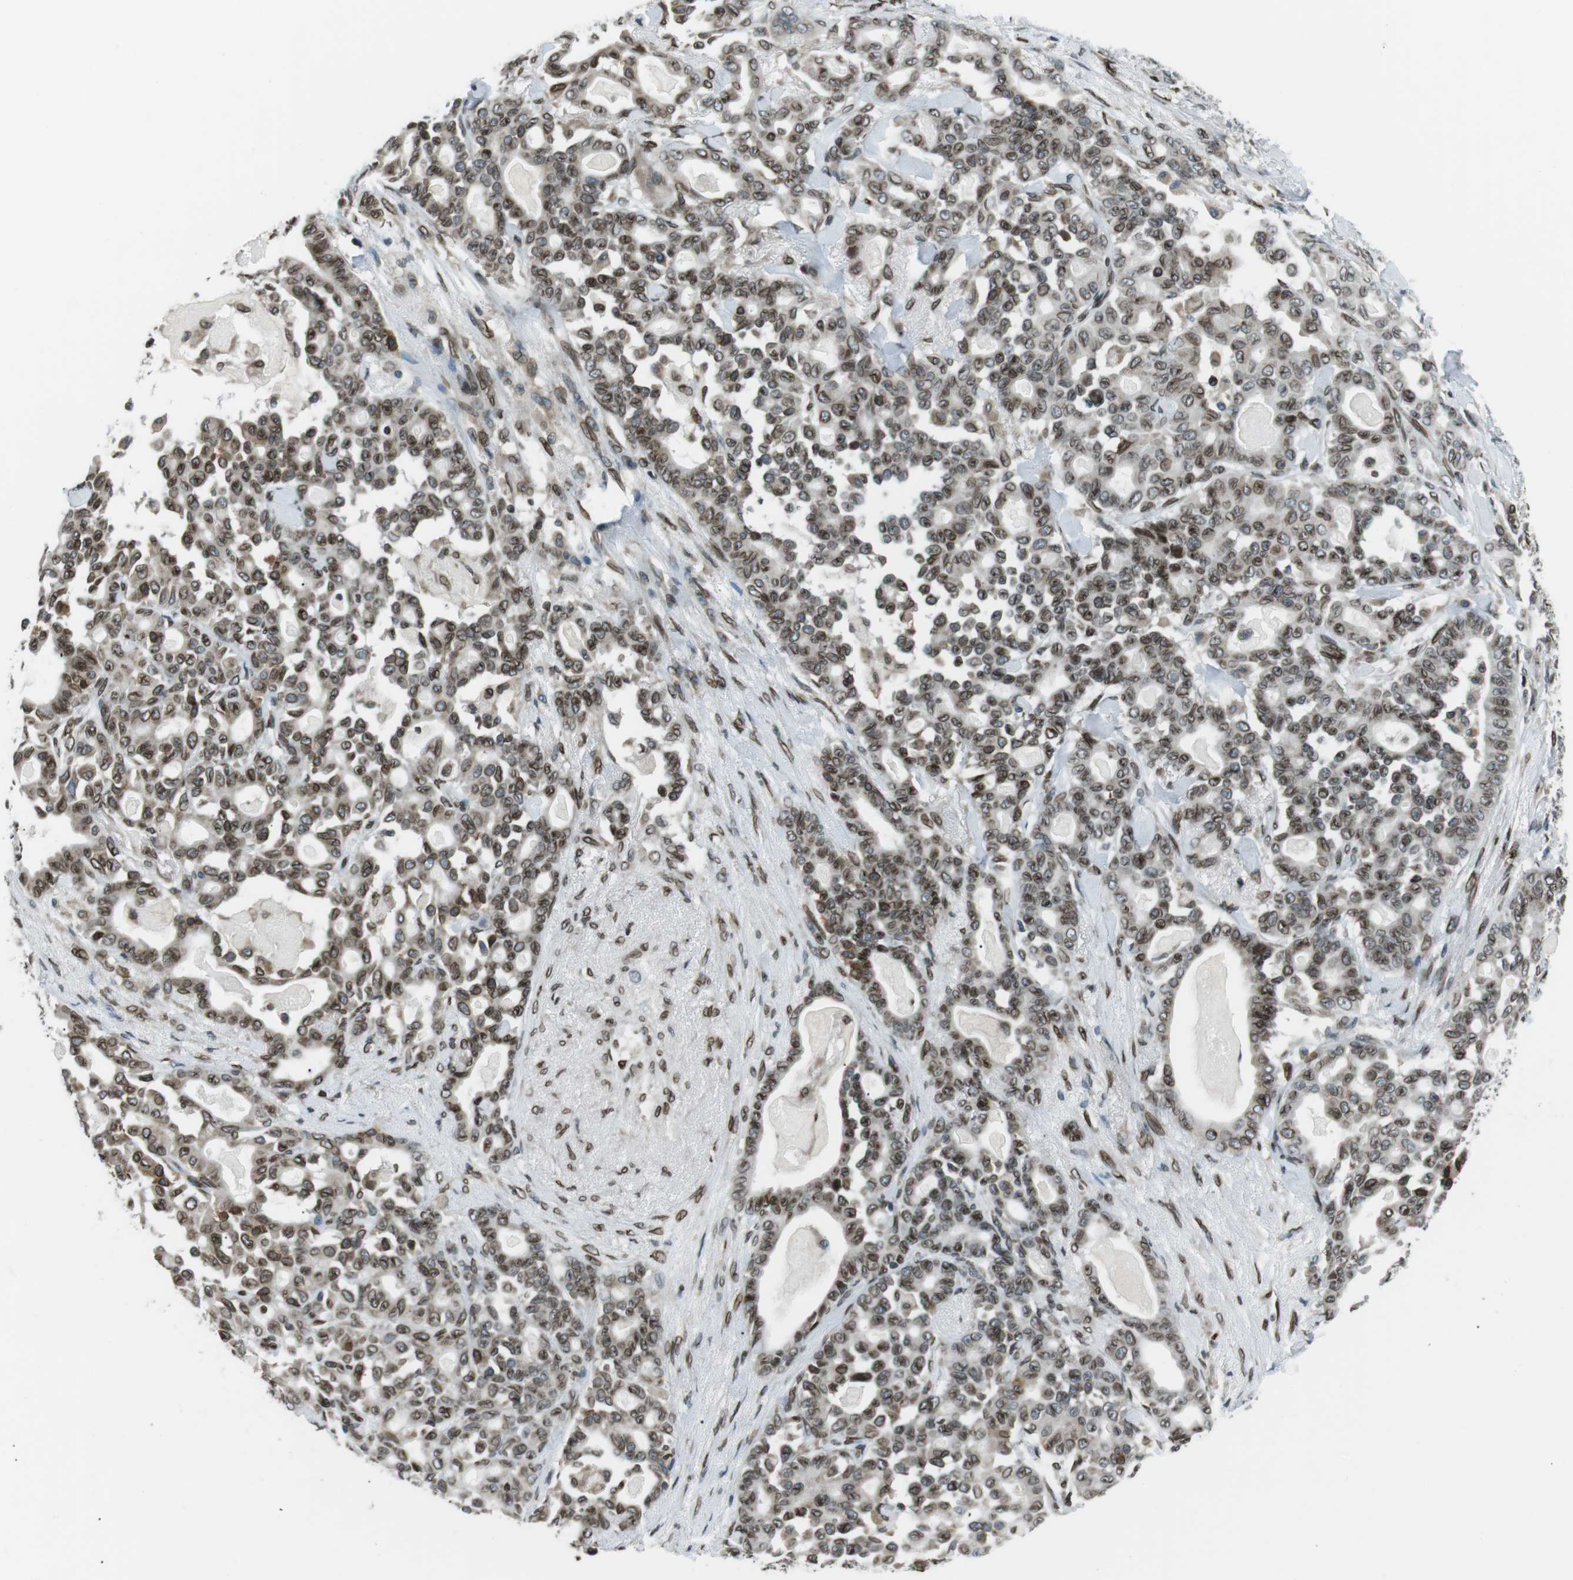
{"staining": {"intensity": "moderate", "quantity": ">75%", "location": "cytoplasmic/membranous,nuclear"}, "tissue": "pancreatic cancer", "cell_type": "Tumor cells", "image_type": "cancer", "snomed": [{"axis": "morphology", "description": "Adenocarcinoma, NOS"}, {"axis": "topography", "description": "Pancreas"}], "caption": "Immunohistochemistry (IHC) (DAB) staining of pancreatic cancer (adenocarcinoma) demonstrates moderate cytoplasmic/membranous and nuclear protein positivity in approximately >75% of tumor cells. (Stains: DAB (3,3'-diaminobenzidine) in brown, nuclei in blue, Microscopy: brightfield microscopy at high magnification).", "gene": "TMX4", "patient": {"sex": "male", "age": 63}}